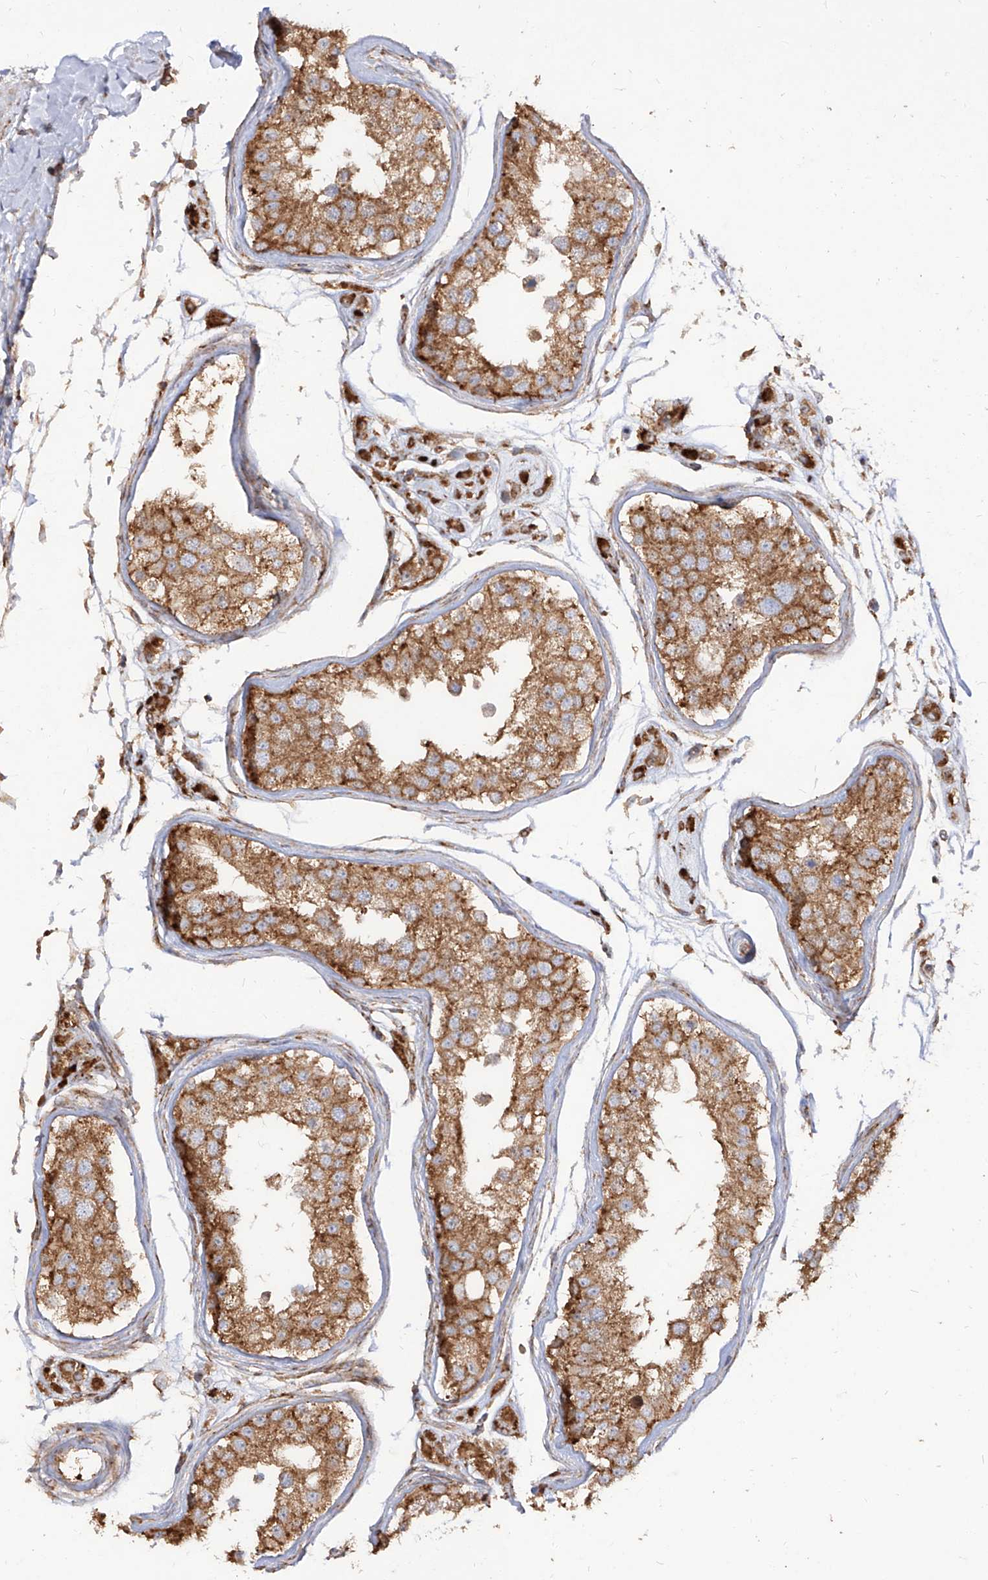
{"staining": {"intensity": "strong", "quantity": ">75%", "location": "cytoplasmic/membranous"}, "tissue": "testis", "cell_type": "Cells in seminiferous ducts", "image_type": "normal", "snomed": [{"axis": "morphology", "description": "Normal tissue, NOS"}, {"axis": "morphology", "description": "Adenocarcinoma, metastatic, NOS"}, {"axis": "topography", "description": "Testis"}], "caption": "Immunohistochemical staining of unremarkable human testis displays high levels of strong cytoplasmic/membranous staining in approximately >75% of cells in seminiferous ducts.", "gene": "RPS25", "patient": {"sex": "male", "age": 26}}